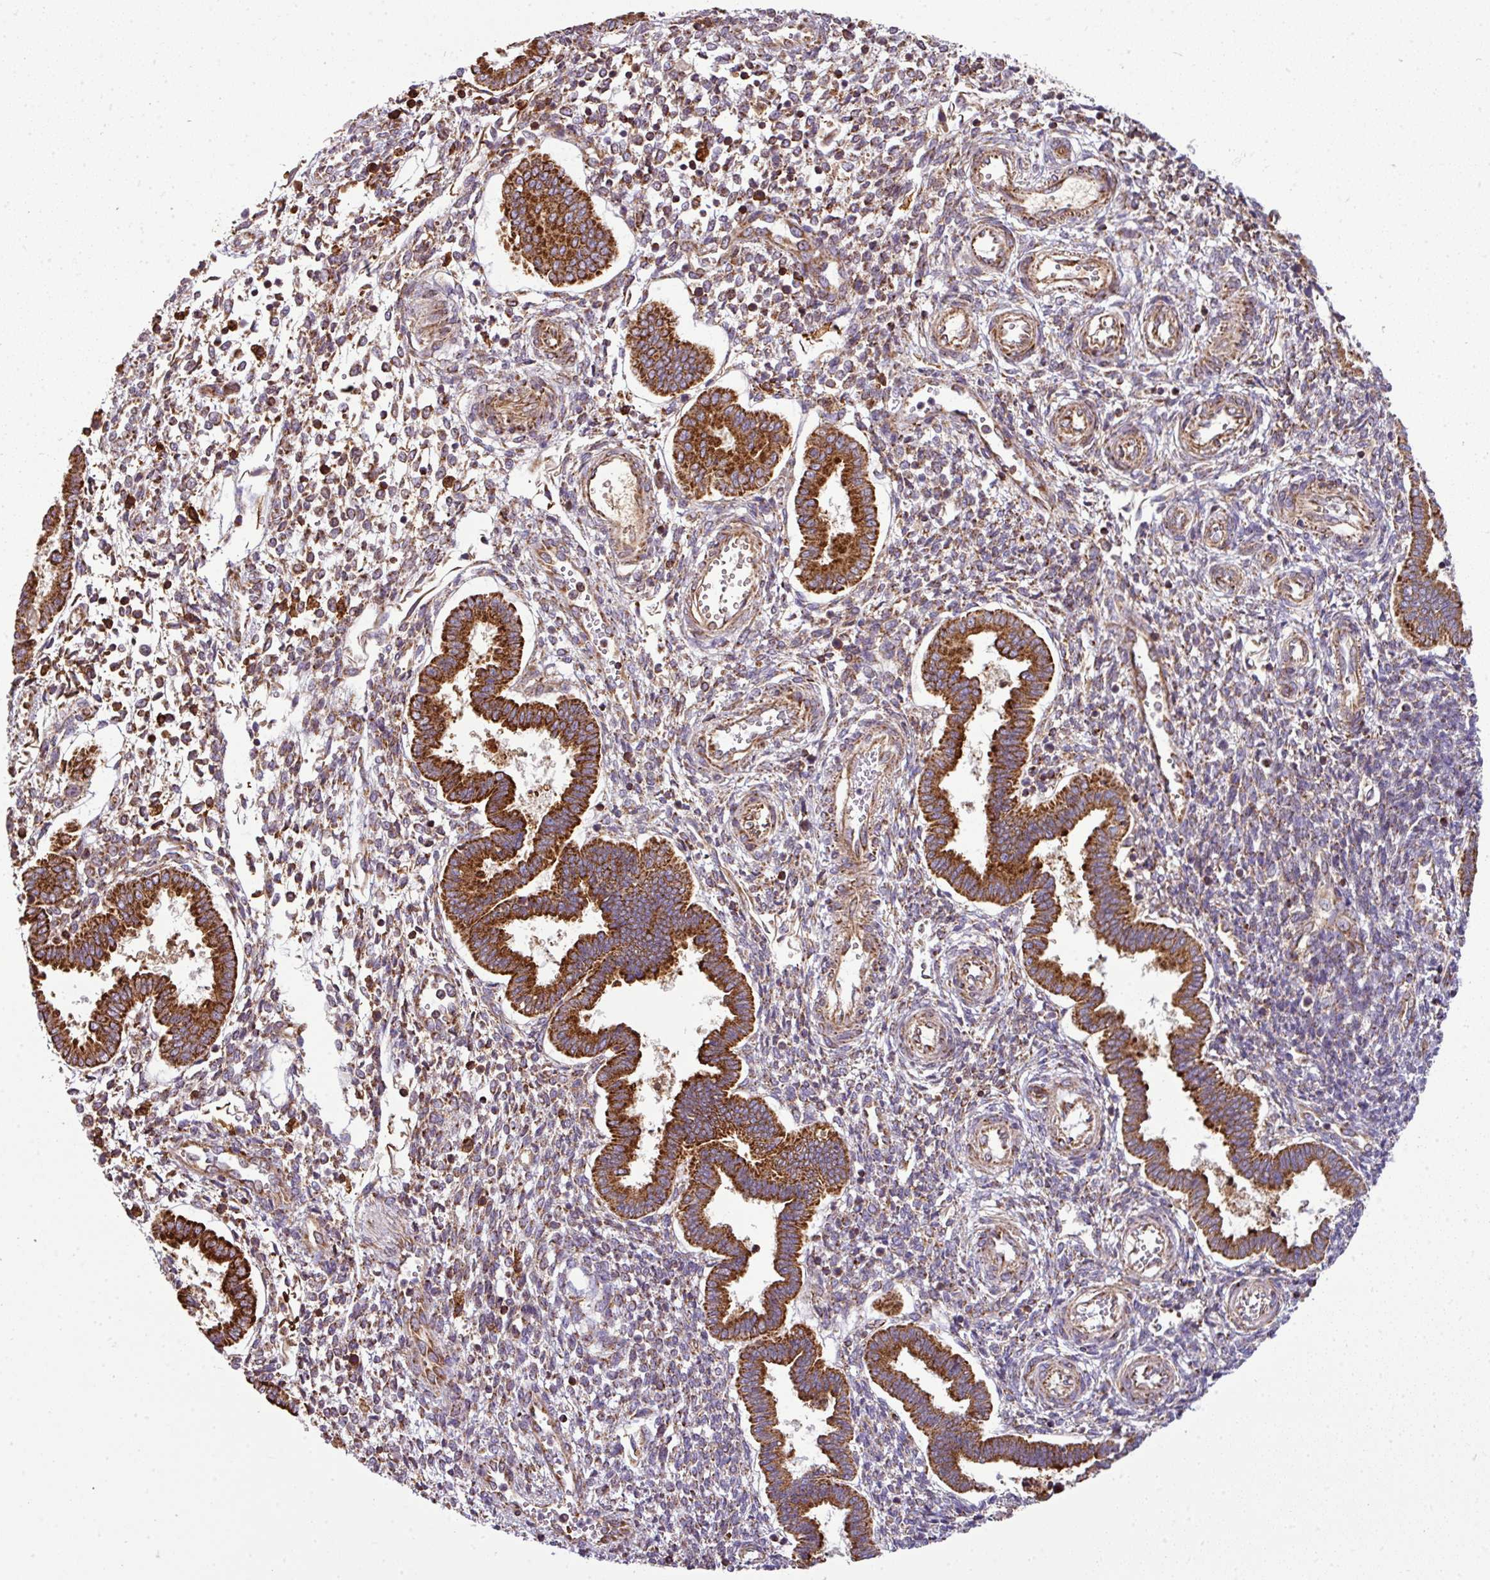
{"staining": {"intensity": "moderate", "quantity": ">75%", "location": "cytoplasmic/membranous"}, "tissue": "endometrium", "cell_type": "Cells in endometrial stroma", "image_type": "normal", "snomed": [{"axis": "morphology", "description": "Normal tissue, NOS"}, {"axis": "topography", "description": "Endometrium"}], "caption": "This photomicrograph demonstrates IHC staining of unremarkable human endometrium, with medium moderate cytoplasmic/membranous staining in about >75% of cells in endometrial stroma.", "gene": "PRELID3B", "patient": {"sex": "female", "age": 24}}